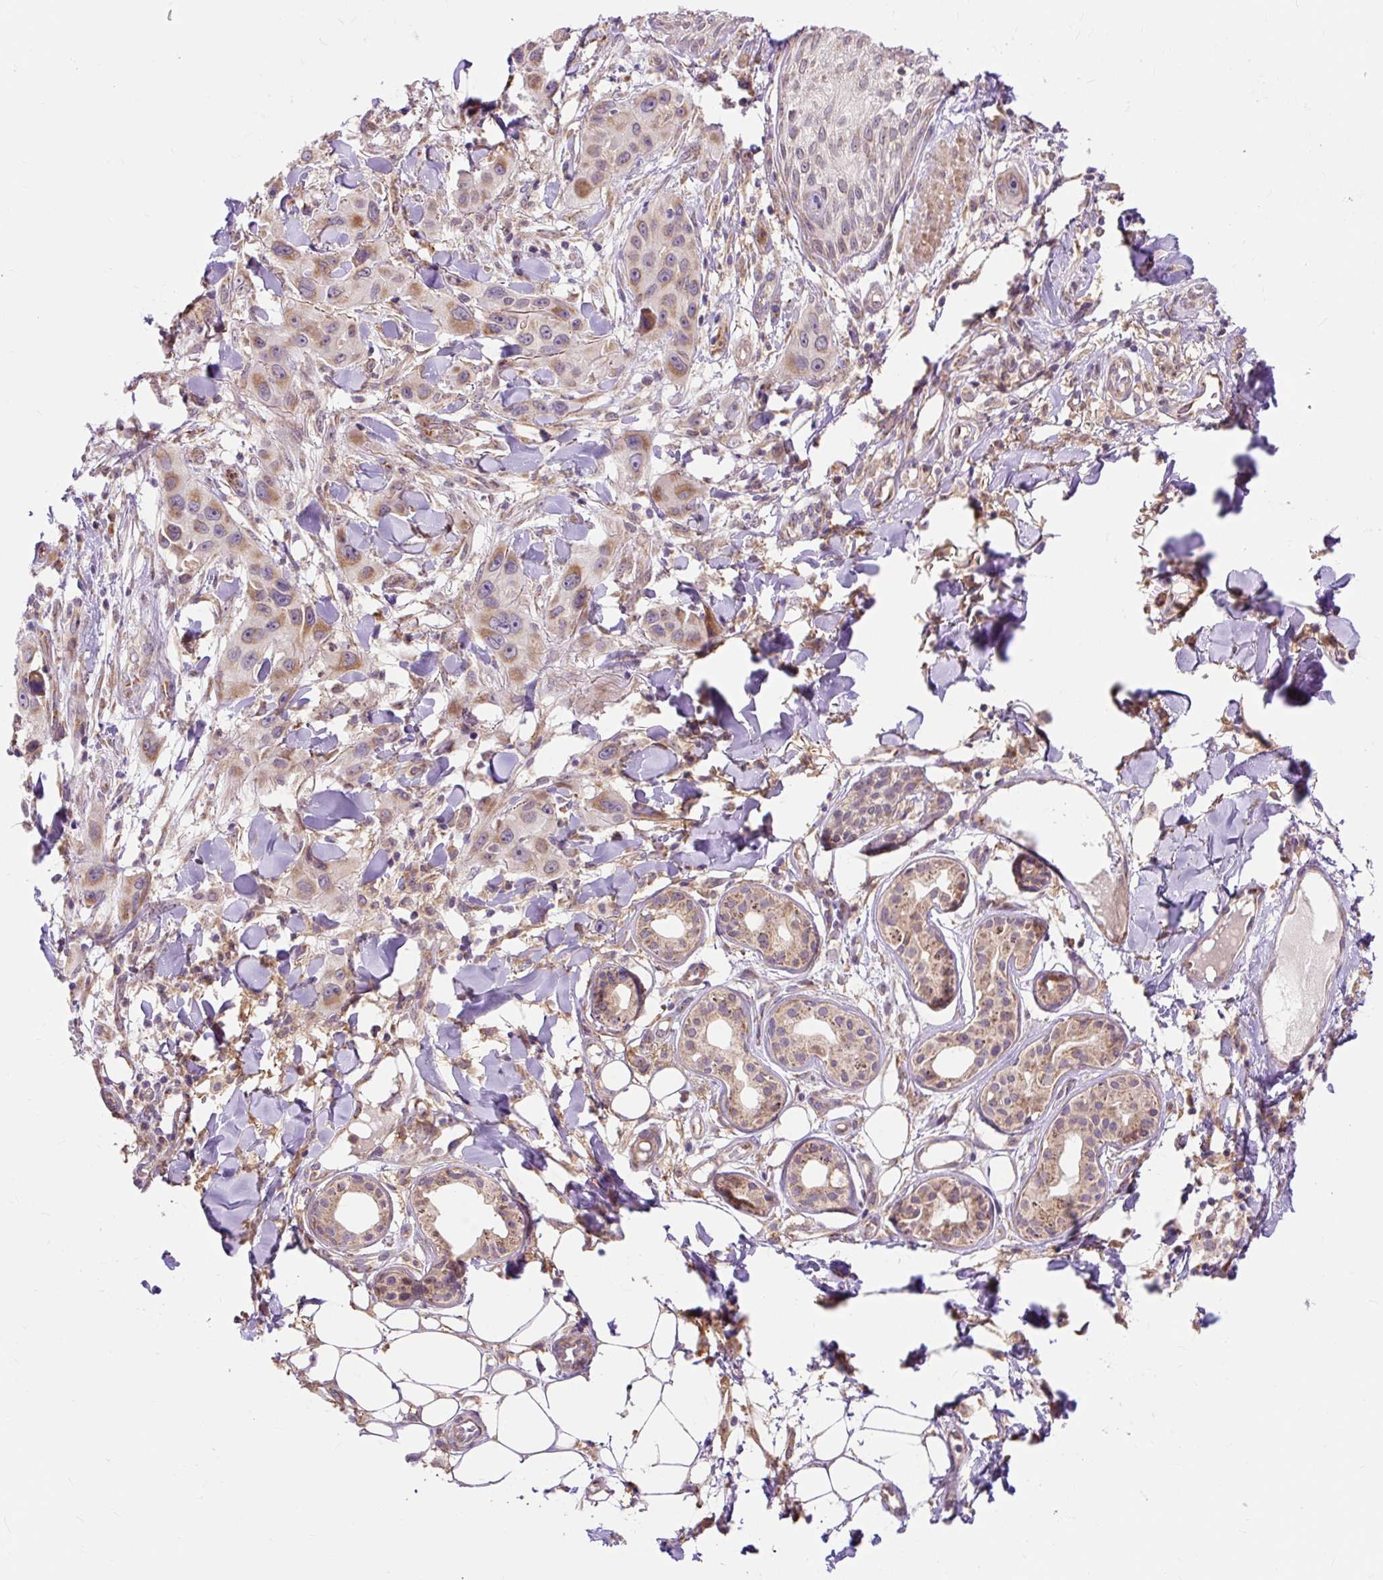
{"staining": {"intensity": "moderate", "quantity": "<25%", "location": "cytoplasmic/membranous"}, "tissue": "skin cancer", "cell_type": "Tumor cells", "image_type": "cancer", "snomed": [{"axis": "morphology", "description": "Squamous cell carcinoma, NOS"}, {"axis": "topography", "description": "Skin"}], "caption": "High-magnification brightfield microscopy of squamous cell carcinoma (skin) stained with DAB (3,3'-diaminobenzidine) (brown) and counterstained with hematoxylin (blue). tumor cells exhibit moderate cytoplasmic/membranous expression is seen in approximately<25% of cells.", "gene": "TRIAP1", "patient": {"sex": "male", "age": 63}}